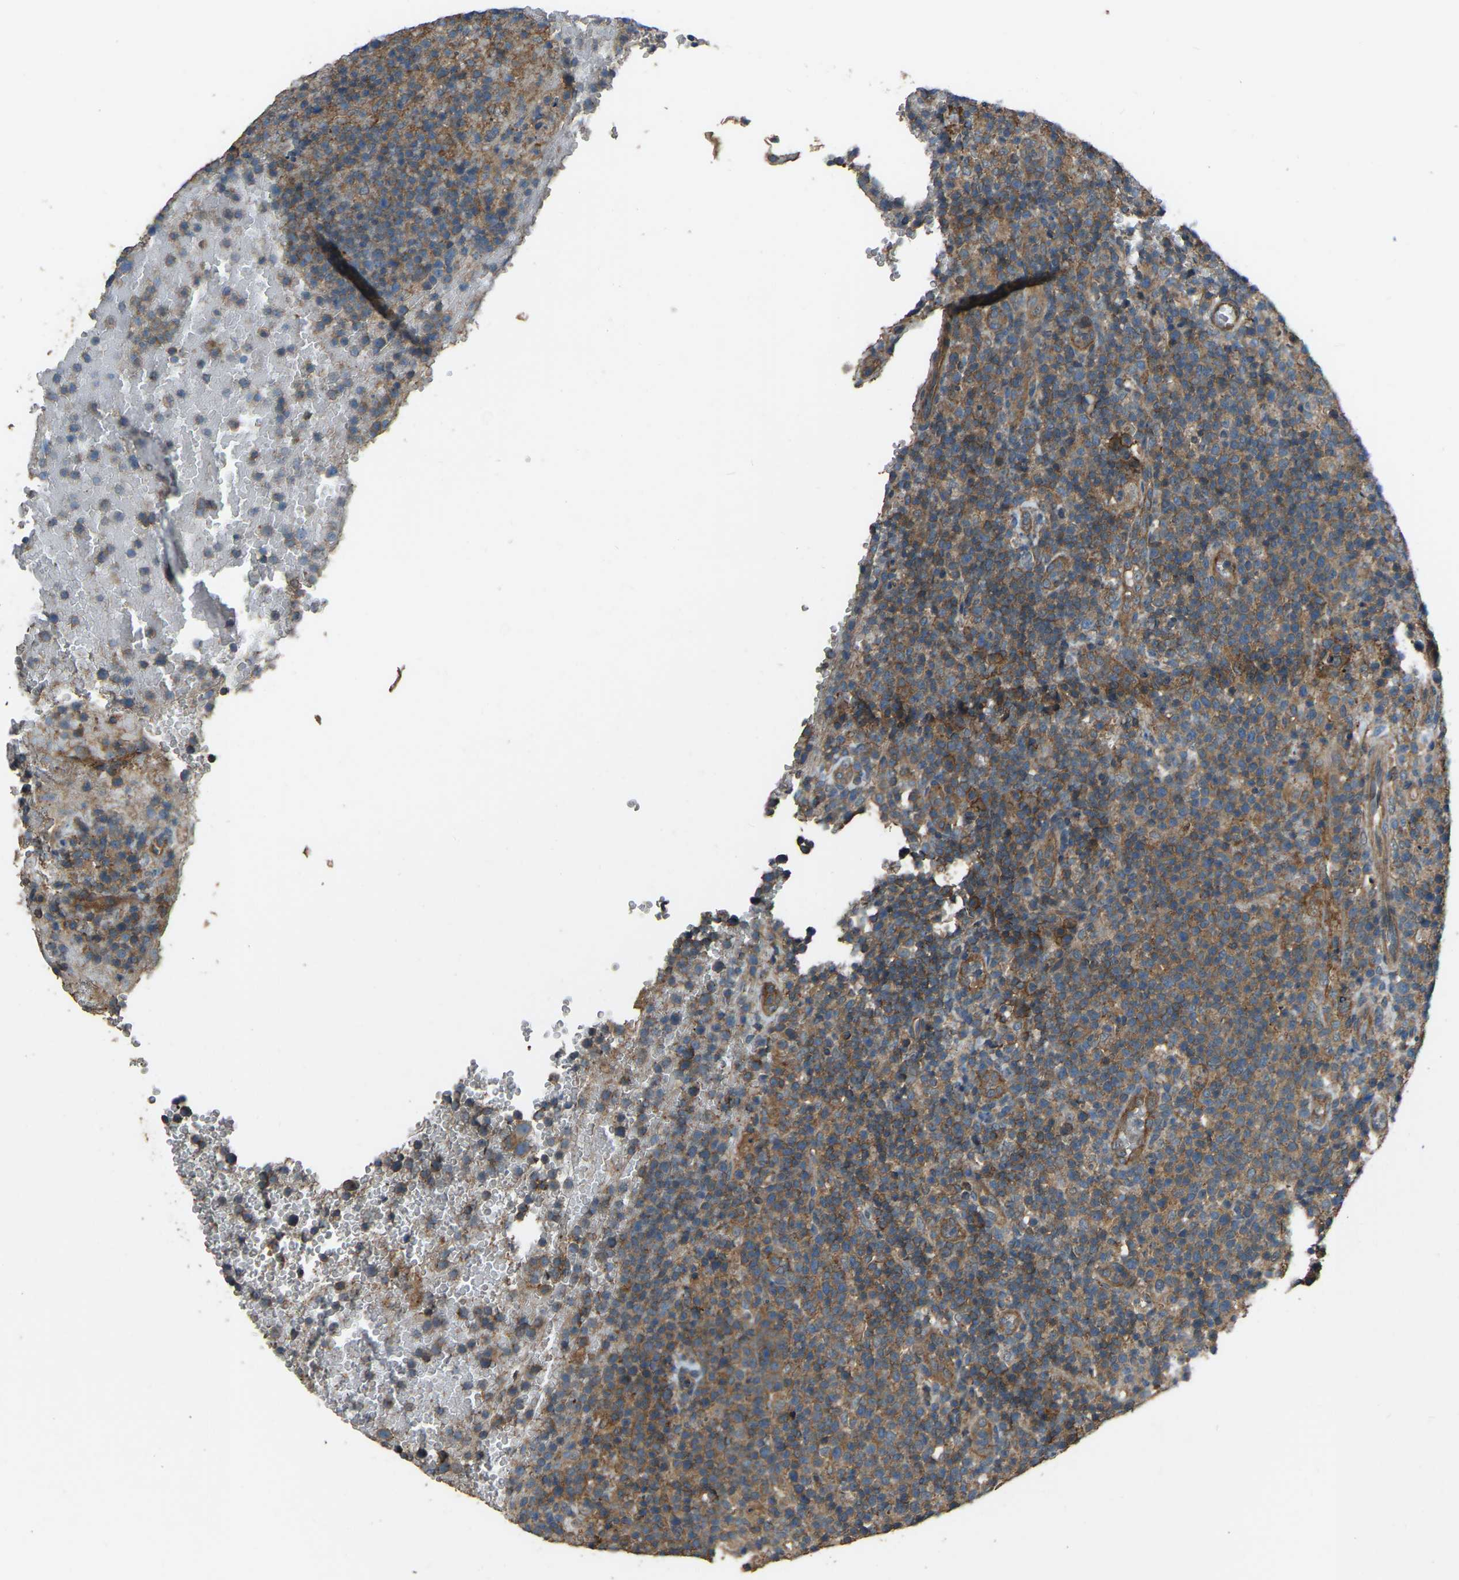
{"staining": {"intensity": "moderate", "quantity": "25%-75%", "location": "cytoplasmic/membranous"}, "tissue": "lymphoma", "cell_type": "Tumor cells", "image_type": "cancer", "snomed": [{"axis": "morphology", "description": "Malignant lymphoma, non-Hodgkin's type, High grade"}, {"axis": "topography", "description": "Lymph node"}], "caption": "Brown immunohistochemical staining in human malignant lymphoma, non-Hodgkin's type (high-grade) displays moderate cytoplasmic/membranous expression in approximately 25%-75% of tumor cells.", "gene": "SLC4A2", "patient": {"sex": "male", "age": 61}}